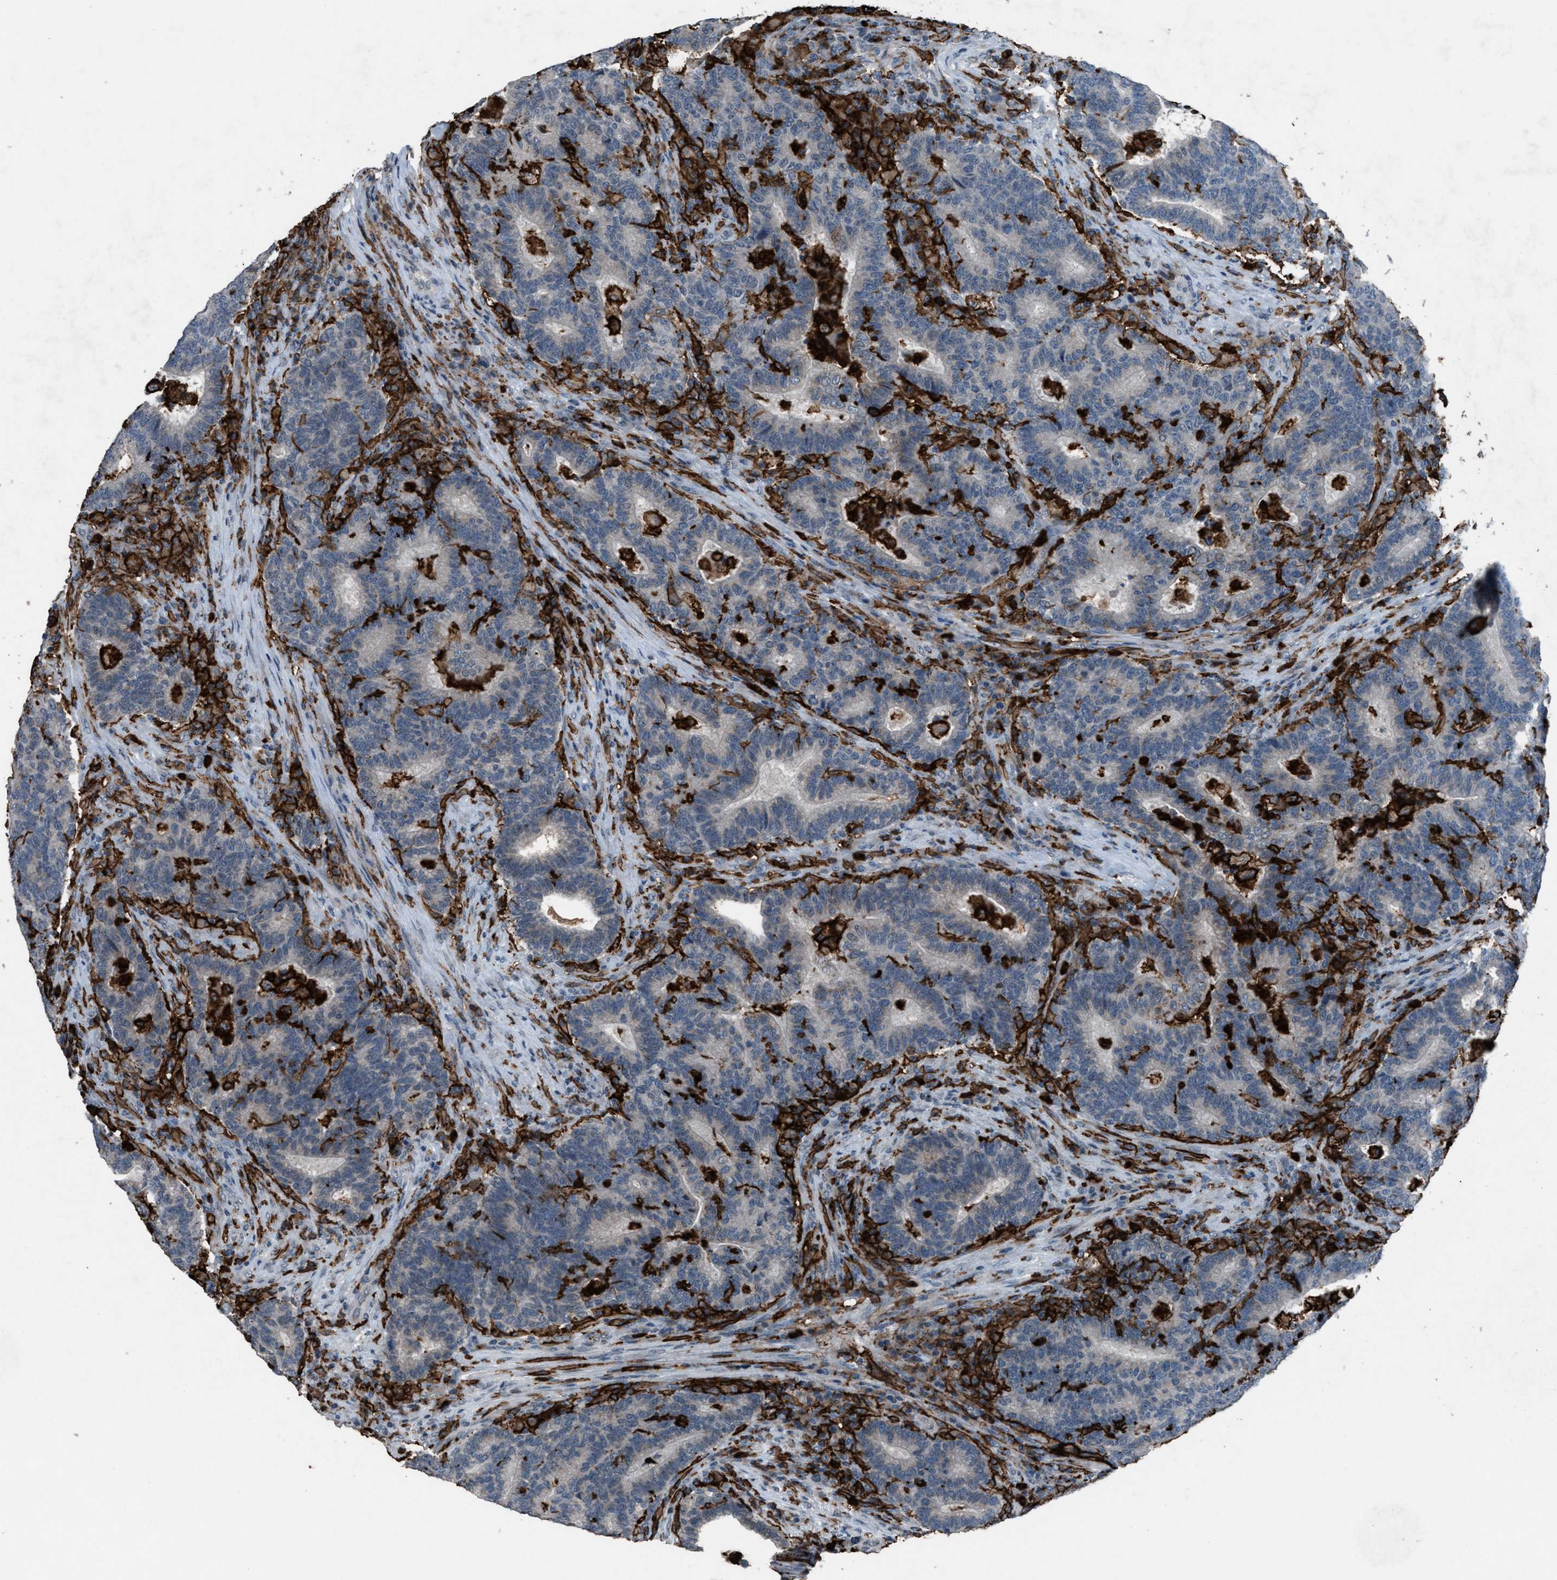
{"staining": {"intensity": "weak", "quantity": "<25%", "location": "cytoplasmic/membranous"}, "tissue": "colorectal cancer", "cell_type": "Tumor cells", "image_type": "cancer", "snomed": [{"axis": "morphology", "description": "Adenocarcinoma, NOS"}, {"axis": "topography", "description": "Colon"}], "caption": "DAB (3,3'-diaminobenzidine) immunohistochemical staining of human colorectal adenocarcinoma reveals no significant expression in tumor cells.", "gene": "FCER1G", "patient": {"sex": "female", "age": 75}}